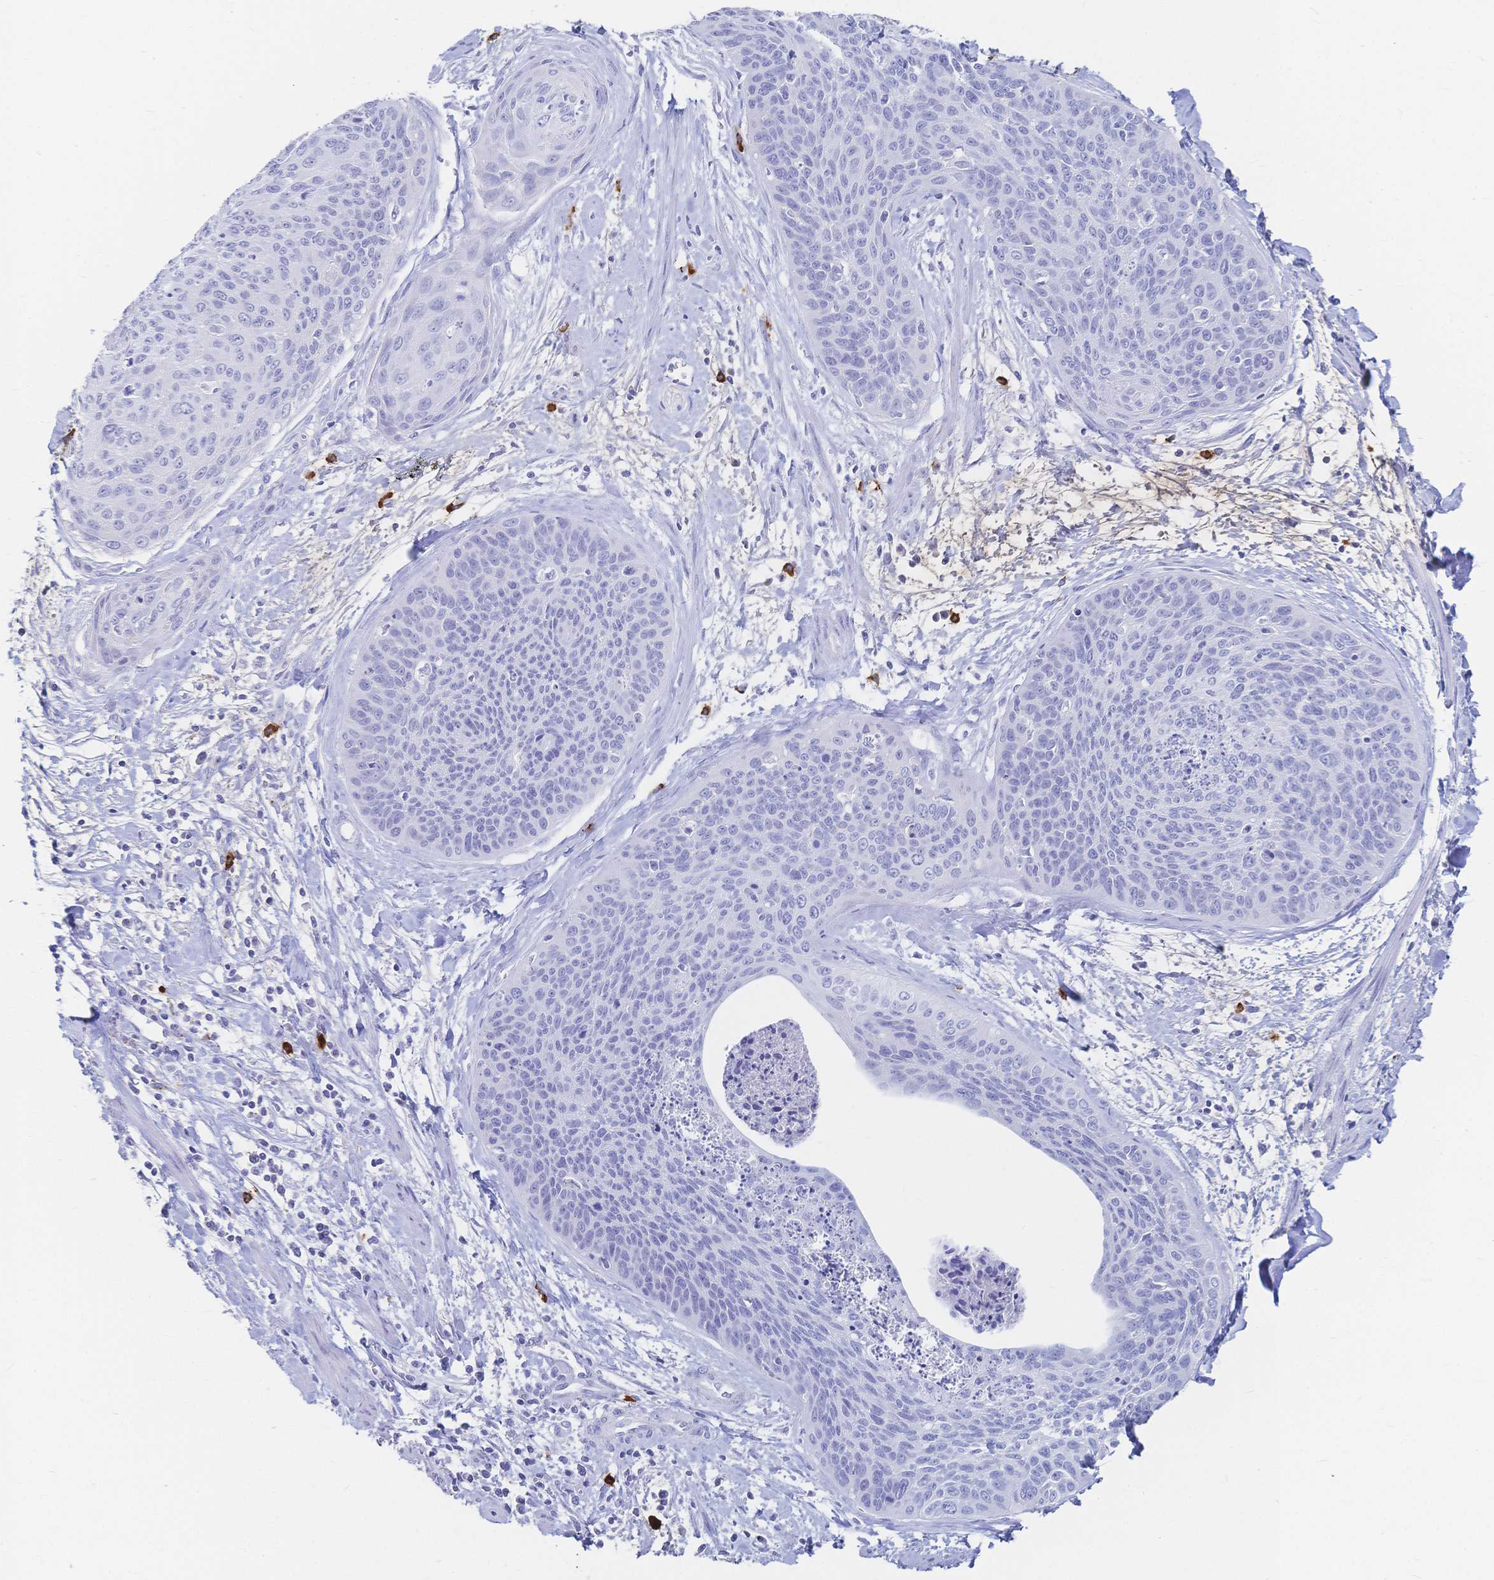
{"staining": {"intensity": "negative", "quantity": "none", "location": "none"}, "tissue": "cervical cancer", "cell_type": "Tumor cells", "image_type": "cancer", "snomed": [{"axis": "morphology", "description": "Squamous cell carcinoma, NOS"}, {"axis": "topography", "description": "Cervix"}], "caption": "DAB (3,3'-diaminobenzidine) immunohistochemical staining of human cervical cancer displays no significant positivity in tumor cells.", "gene": "IL2RB", "patient": {"sex": "female", "age": 55}}